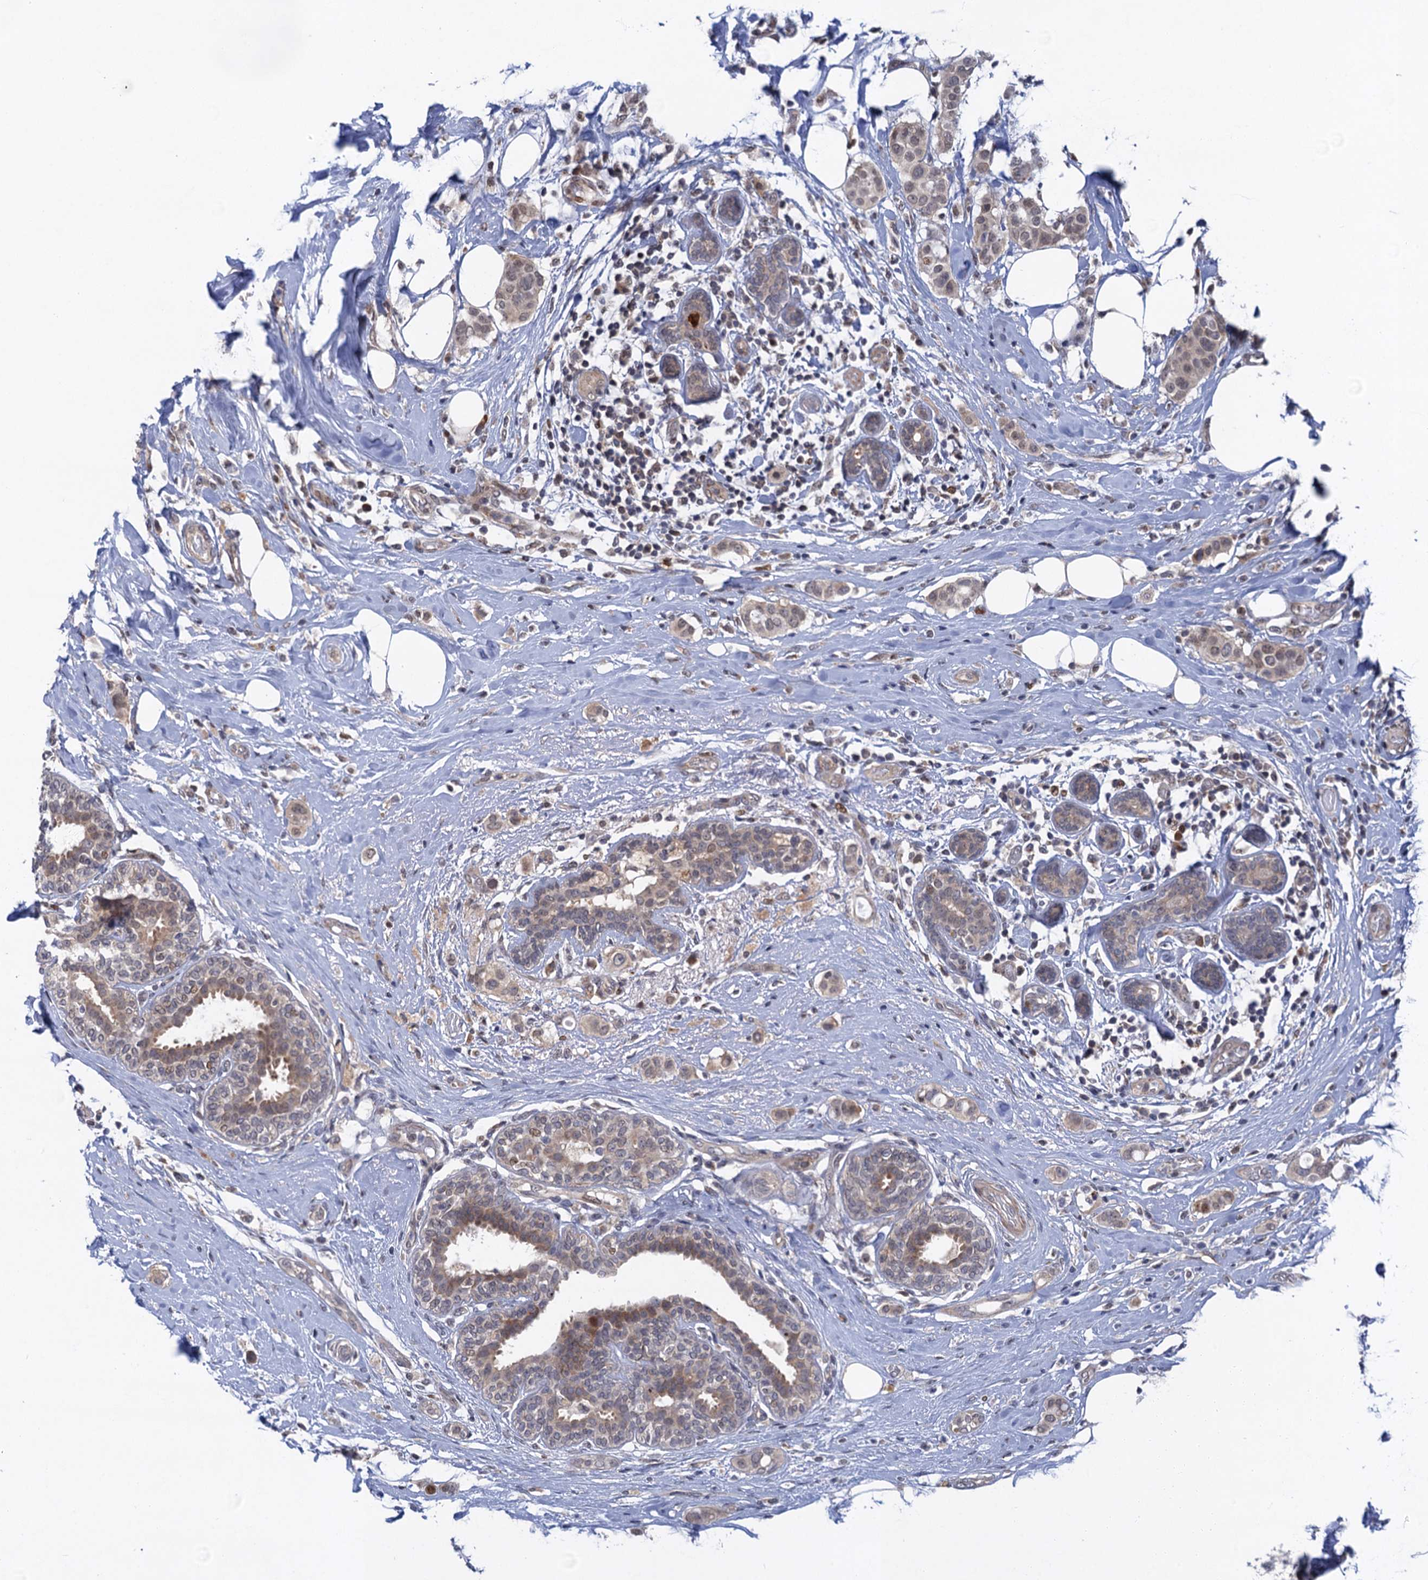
{"staining": {"intensity": "weak", "quantity": "25%-75%", "location": "cytoplasmic/membranous,nuclear"}, "tissue": "breast cancer", "cell_type": "Tumor cells", "image_type": "cancer", "snomed": [{"axis": "morphology", "description": "Lobular carcinoma"}, {"axis": "topography", "description": "Breast"}], "caption": "There is low levels of weak cytoplasmic/membranous and nuclear positivity in tumor cells of breast lobular carcinoma, as demonstrated by immunohistochemical staining (brown color).", "gene": "NEK8", "patient": {"sex": "female", "age": 51}}